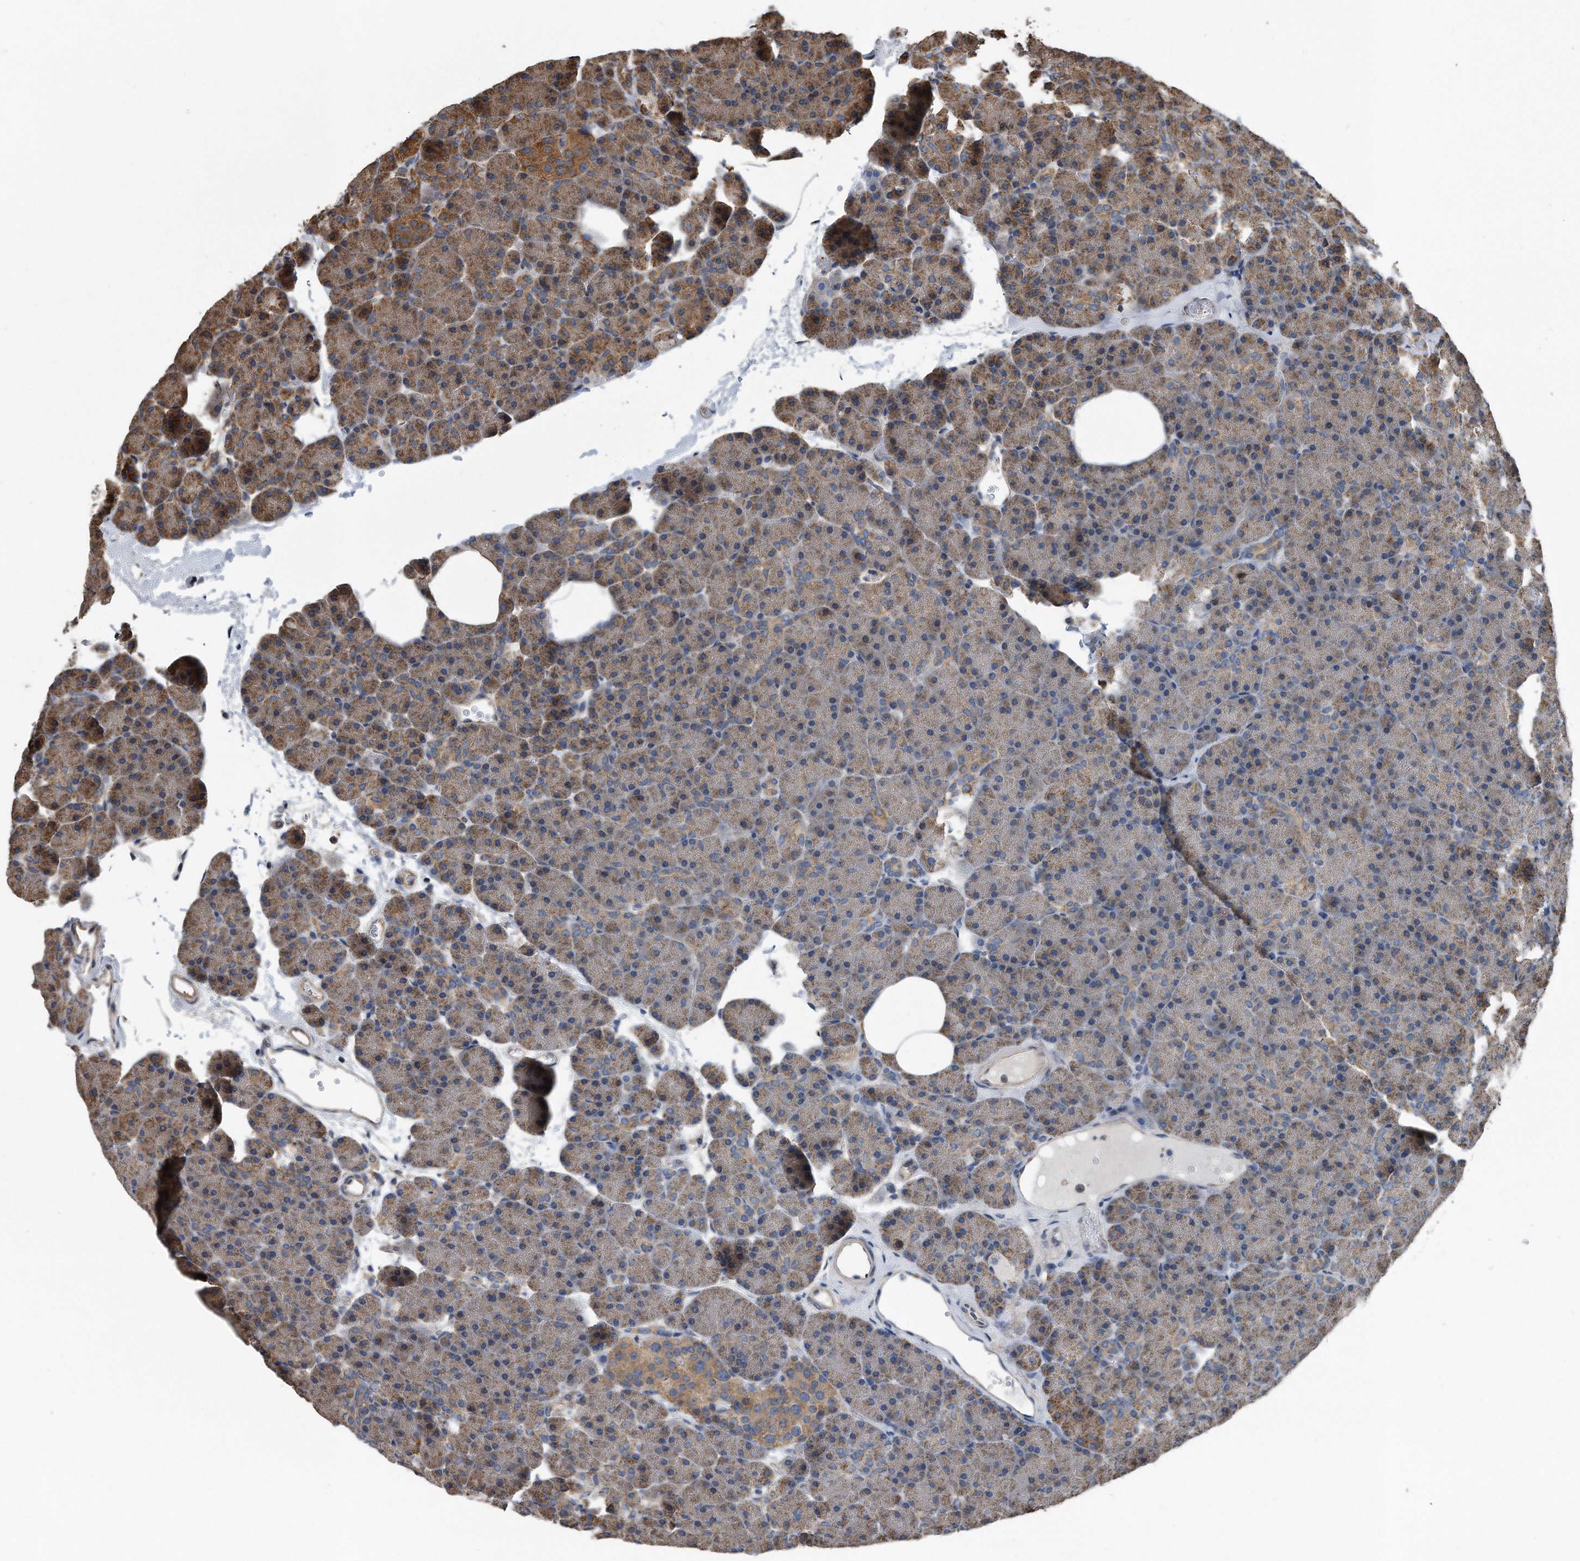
{"staining": {"intensity": "moderate", "quantity": ">75%", "location": "cytoplasmic/membranous"}, "tissue": "pancreas", "cell_type": "Exocrine glandular cells", "image_type": "normal", "snomed": [{"axis": "morphology", "description": "Normal tissue, NOS"}, {"axis": "morphology", "description": "Carcinoid, malignant, NOS"}, {"axis": "topography", "description": "Pancreas"}], "caption": "Moderate cytoplasmic/membranous protein expression is identified in approximately >75% of exocrine glandular cells in pancreas. (IHC, brightfield microscopy, high magnification).", "gene": "FAM136A", "patient": {"sex": "female", "age": 35}}